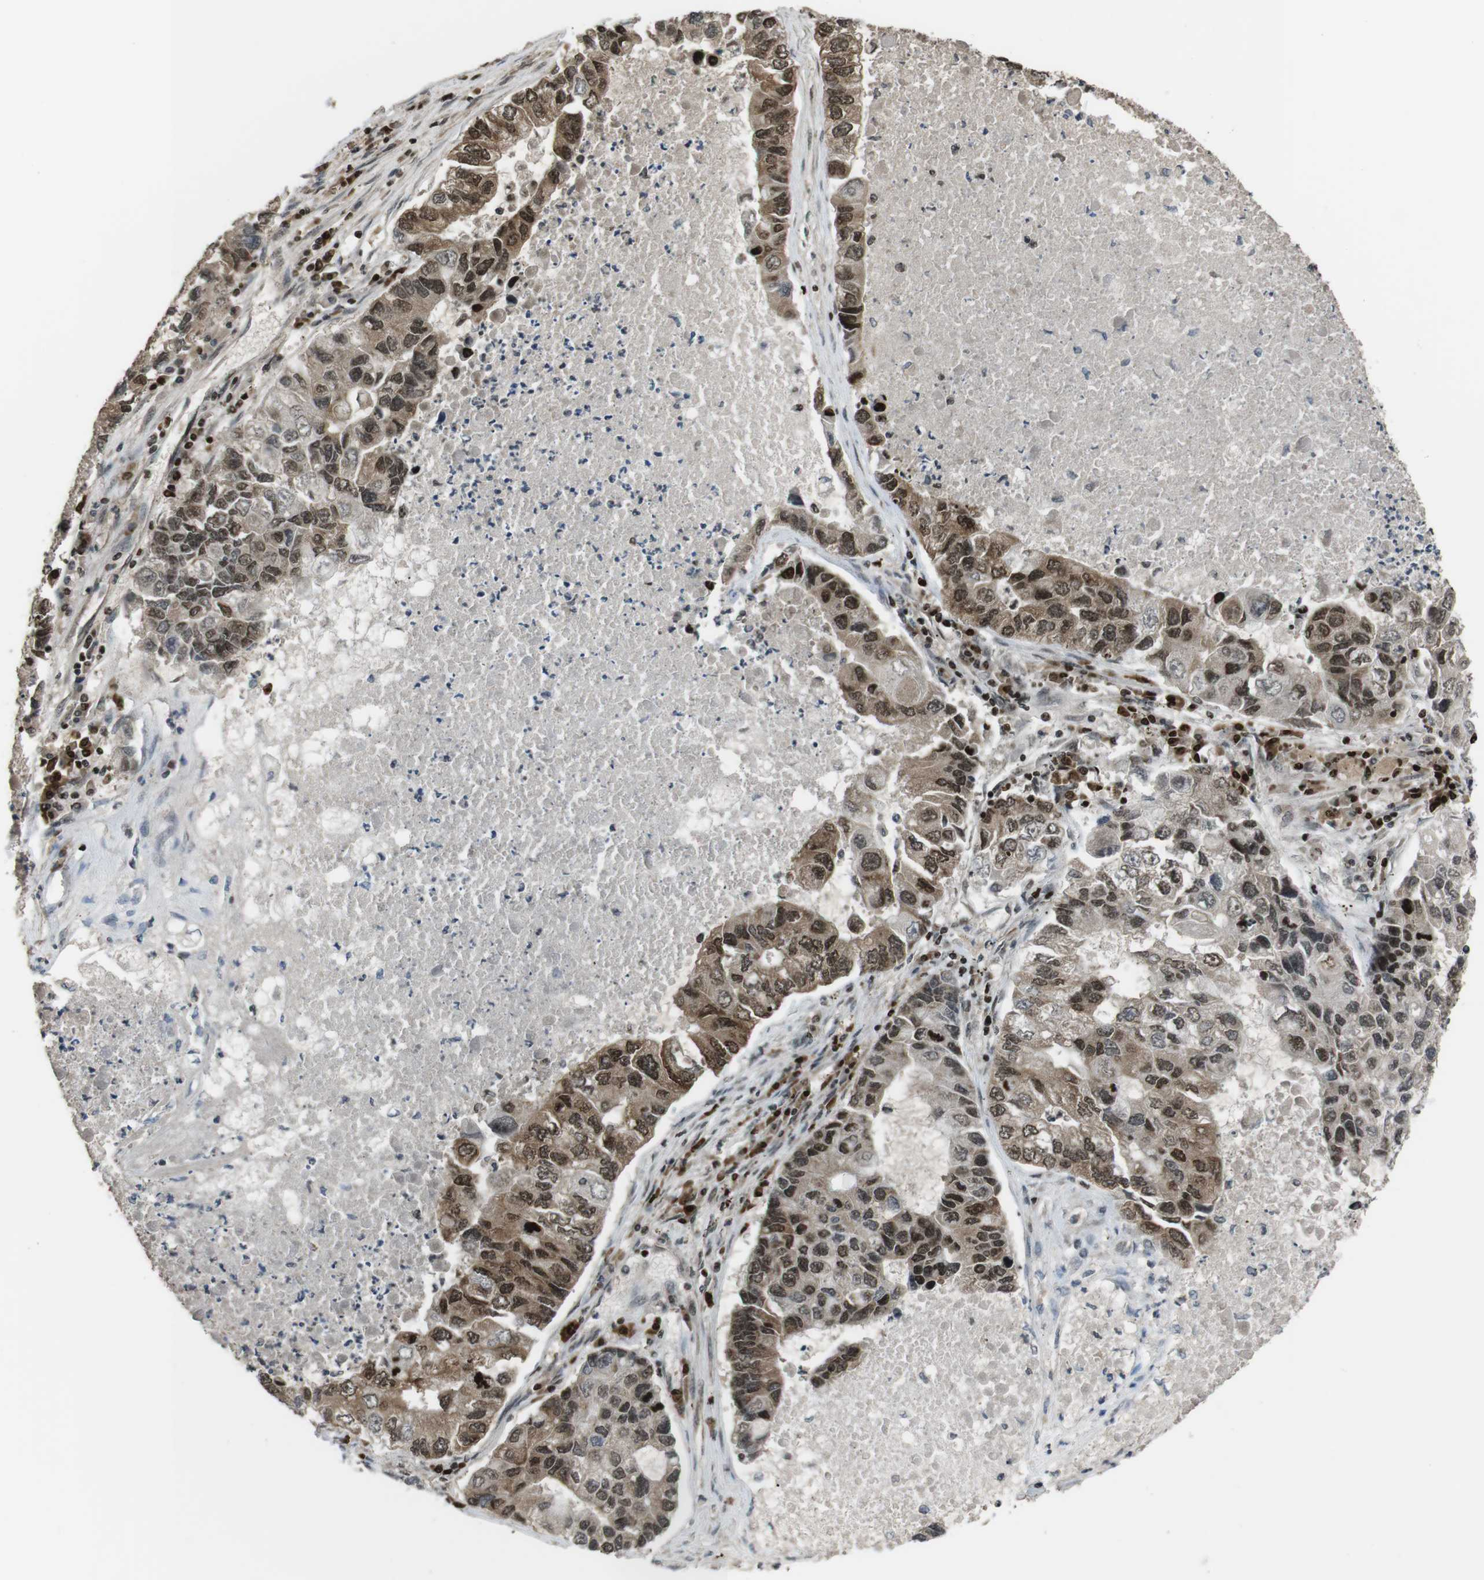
{"staining": {"intensity": "strong", "quantity": ">75%", "location": "cytoplasmic/membranous,nuclear"}, "tissue": "lung cancer", "cell_type": "Tumor cells", "image_type": "cancer", "snomed": [{"axis": "morphology", "description": "Adenocarcinoma, NOS"}, {"axis": "topography", "description": "Lung"}], "caption": "A micrograph of lung adenocarcinoma stained for a protein exhibits strong cytoplasmic/membranous and nuclear brown staining in tumor cells.", "gene": "SUB1", "patient": {"sex": "female", "age": 51}}